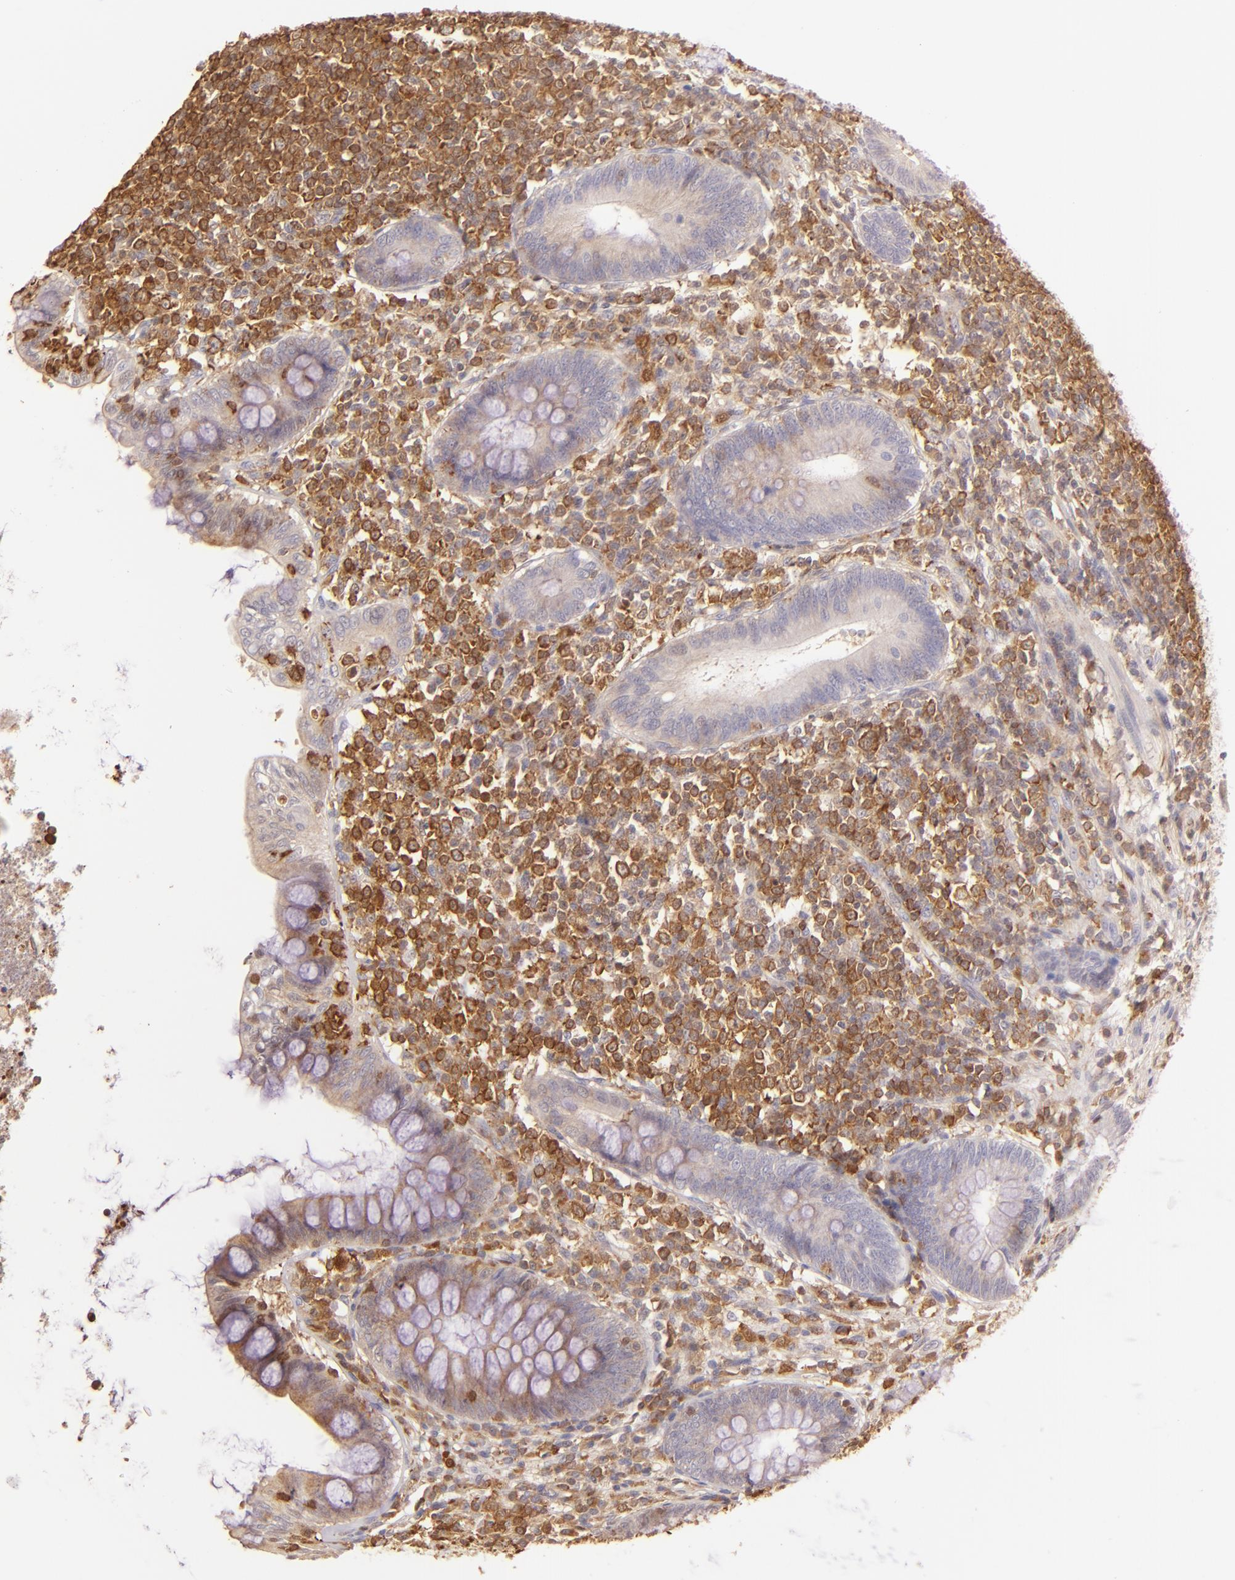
{"staining": {"intensity": "weak", "quantity": "25%-75%", "location": "cytoplasmic/membranous"}, "tissue": "appendix", "cell_type": "Glandular cells", "image_type": "normal", "snomed": [{"axis": "morphology", "description": "Normal tissue, NOS"}, {"axis": "topography", "description": "Appendix"}], "caption": "IHC micrograph of normal appendix stained for a protein (brown), which exhibits low levels of weak cytoplasmic/membranous positivity in approximately 25%-75% of glandular cells.", "gene": "BTK", "patient": {"sex": "female", "age": 66}}